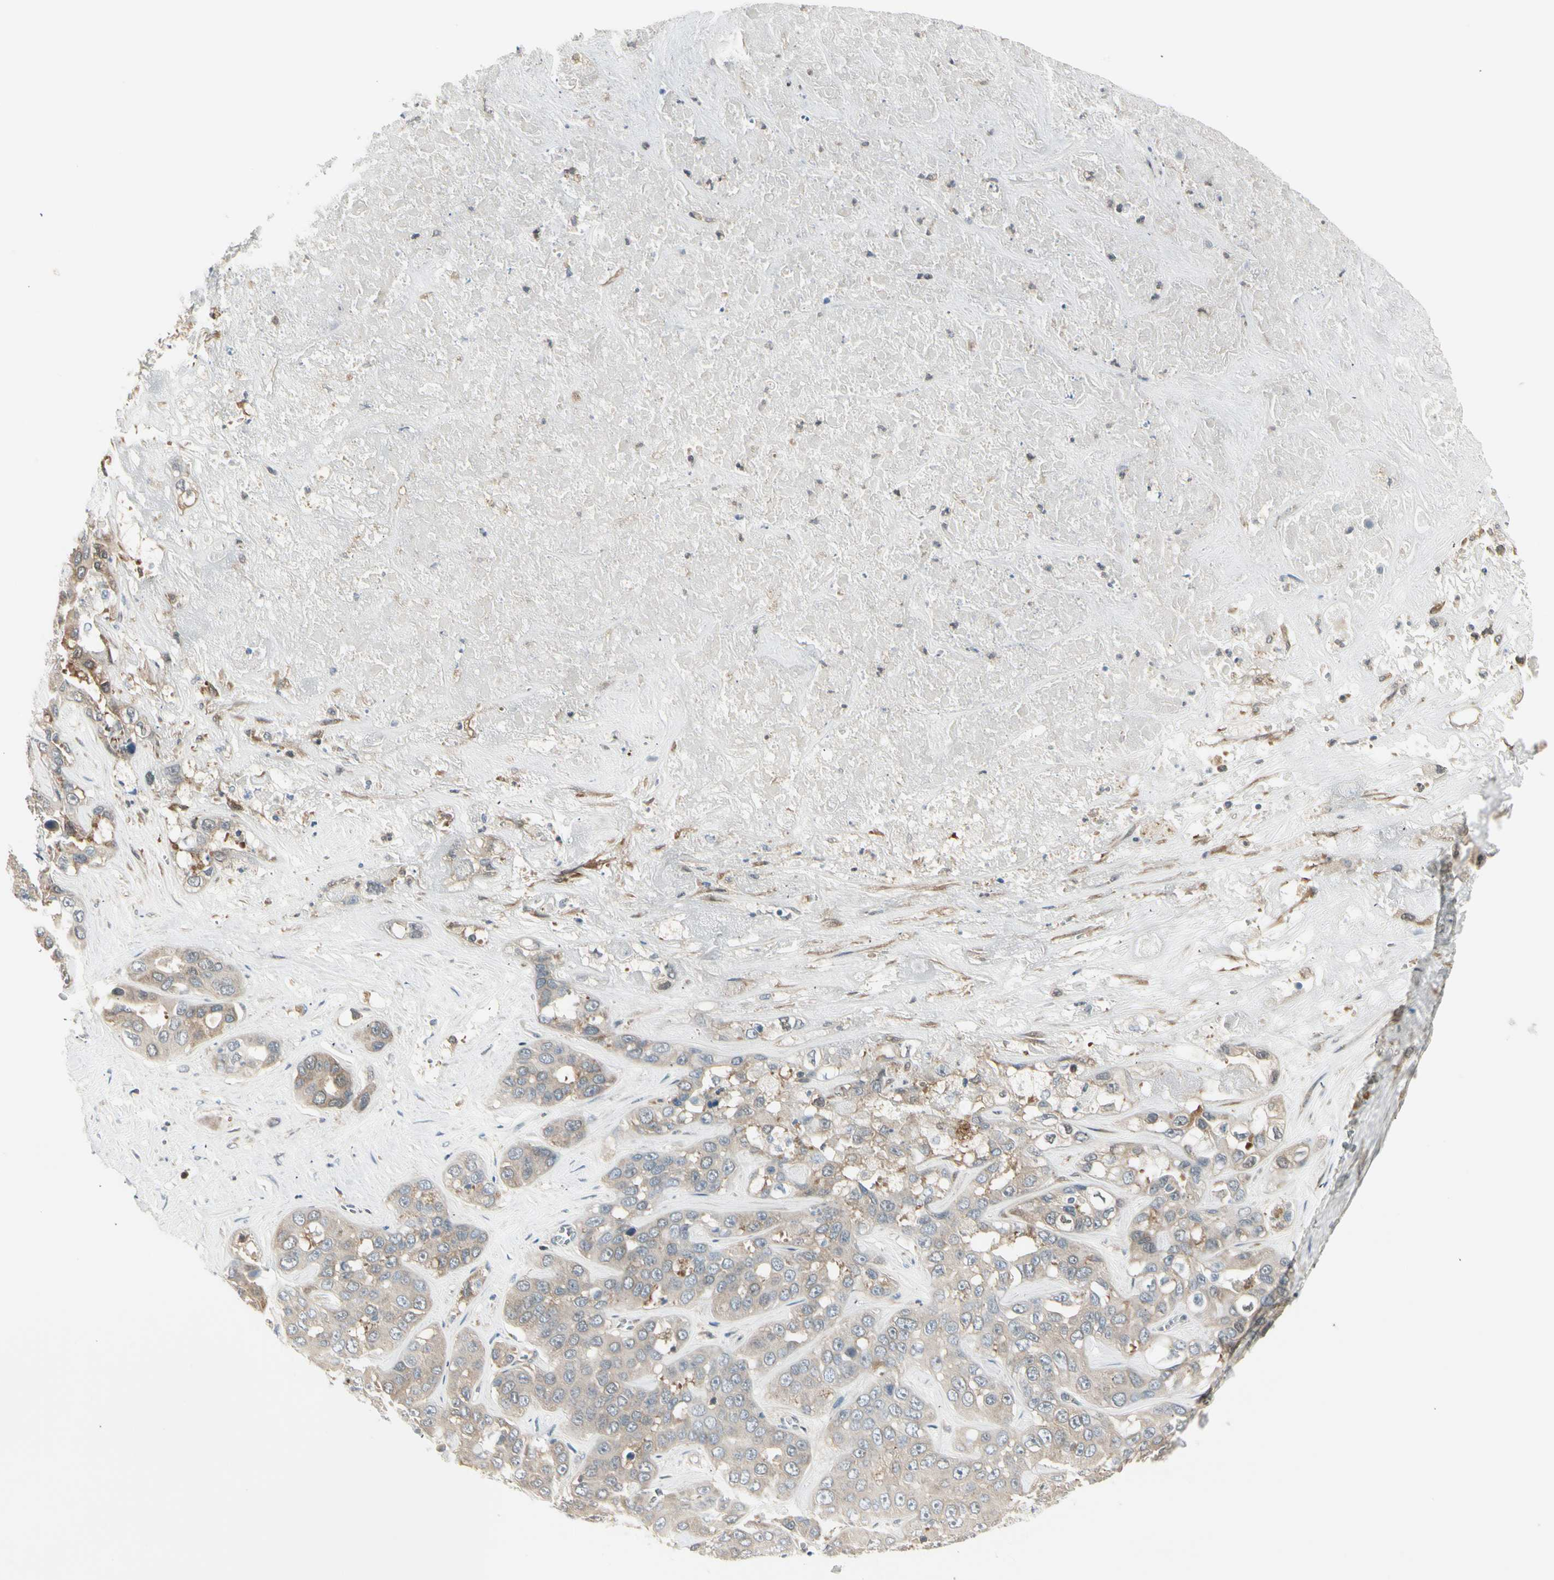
{"staining": {"intensity": "weak", "quantity": ">75%", "location": "cytoplasmic/membranous"}, "tissue": "liver cancer", "cell_type": "Tumor cells", "image_type": "cancer", "snomed": [{"axis": "morphology", "description": "Cholangiocarcinoma"}, {"axis": "topography", "description": "Liver"}], "caption": "Protein expression analysis of human liver cancer reveals weak cytoplasmic/membranous staining in approximately >75% of tumor cells. The staining is performed using DAB (3,3'-diaminobenzidine) brown chromogen to label protein expression. The nuclei are counter-stained blue using hematoxylin.", "gene": "OXSR1", "patient": {"sex": "female", "age": 52}}